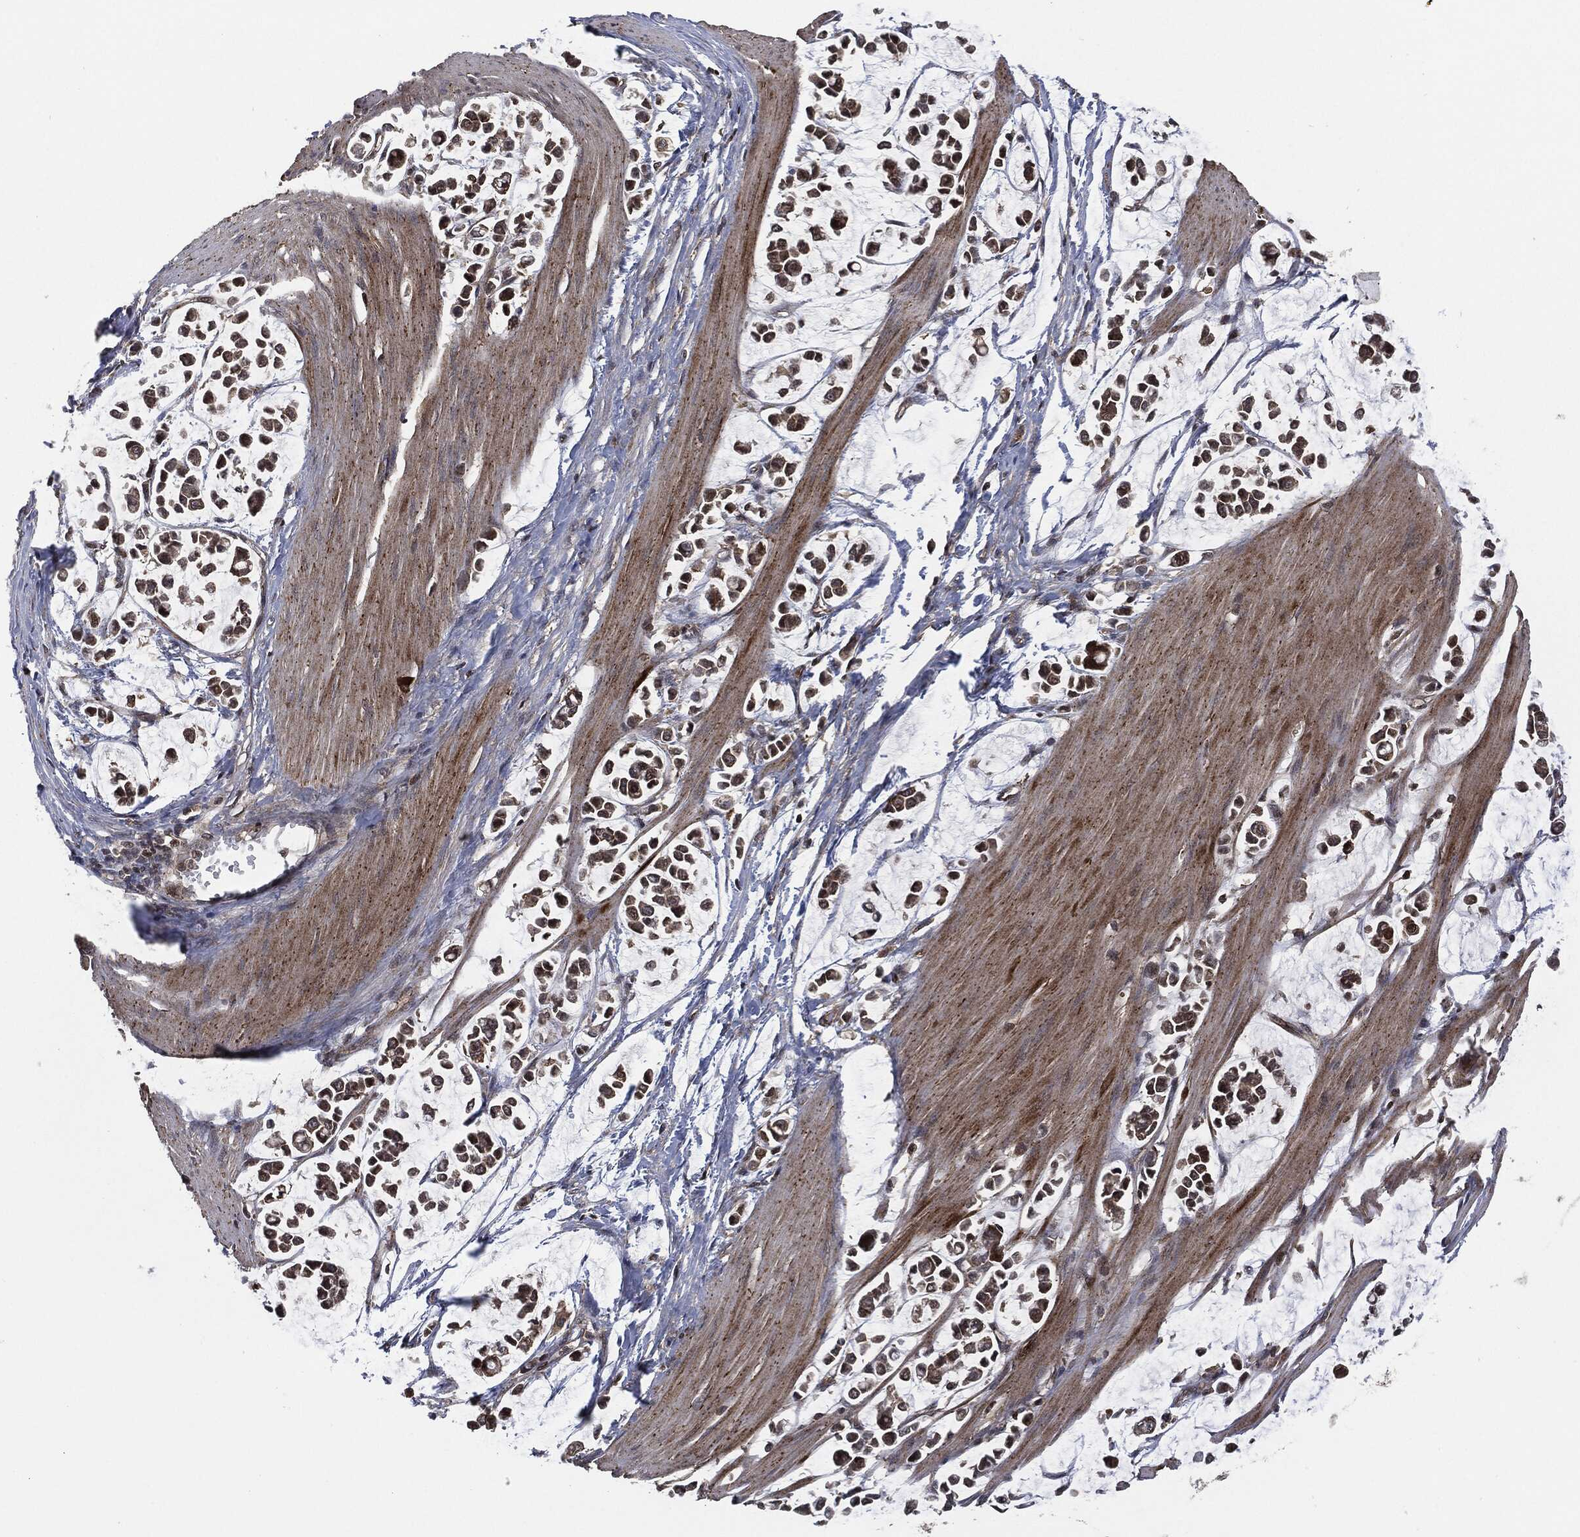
{"staining": {"intensity": "moderate", "quantity": ">75%", "location": "cytoplasmic/membranous"}, "tissue": "stomach cancer", "cell_type": "Tumor cells", "image_type": "cancer", "snomed": [{"axis": "morphology", "description": "Adenocarcinoma, NOS"}, {"axis": "topography", "description": "Stomach"}], "caption": "The histopathology image demonstrates immunohistochemical staining of stomach adenocarcinoma. There is moderate cytoplasmic/membranous expression is appreciated in about >75% of tumor cells. The protein of interest is stained brown, and the nuclei are stained in blue (DAB (3,3'-diaminobenzidine) IHC with brightfield microscopy, high magnification).", "gene": "HRAS", "patient": {"sex": "male", "age": 82}}